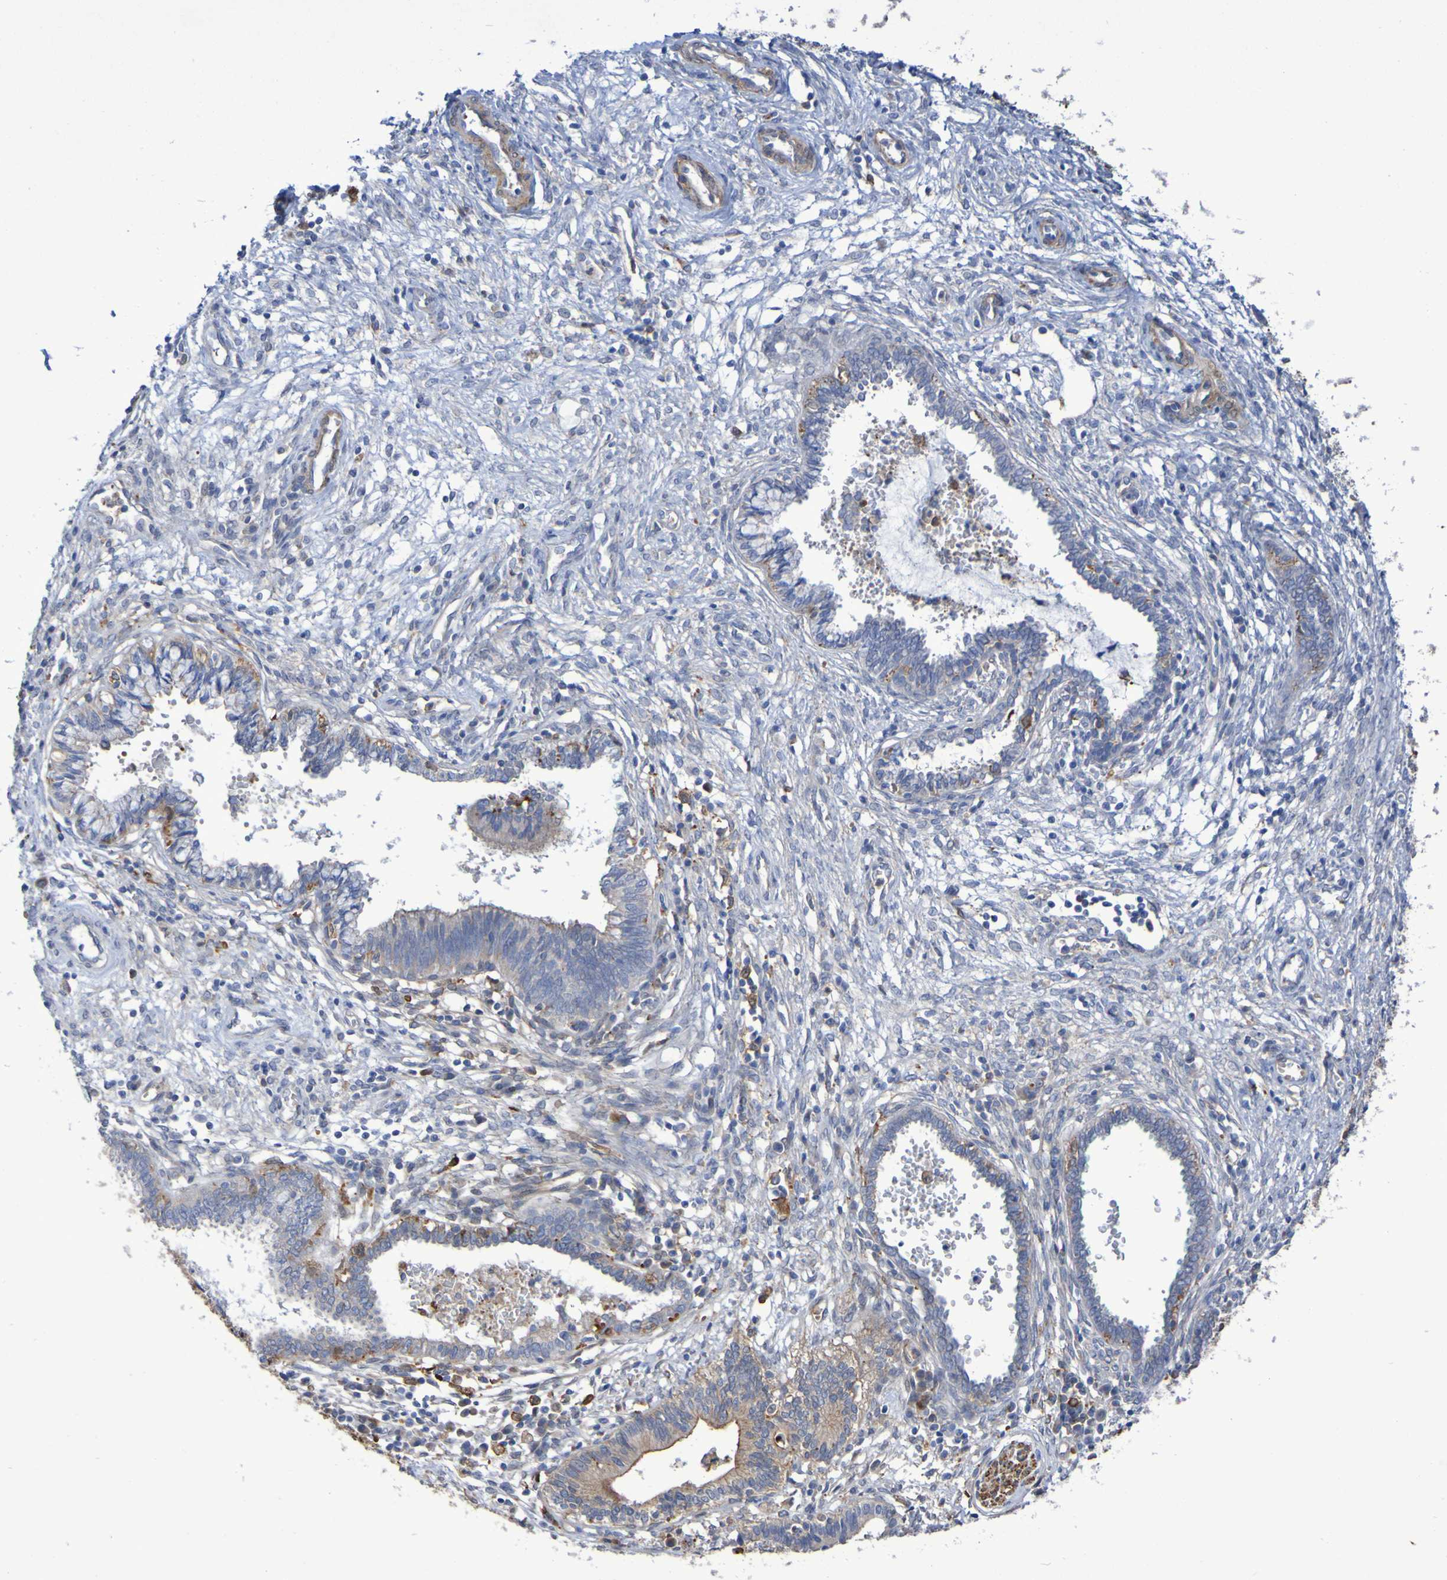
{"staining": {"intensity": "weak", "quantity": "25%-75%", "location": "cytoplasmic/membranous"}, "tissue": "cervical cancer", "cell_type": "Tumor cells", "image_type": "cancer", "snomed": [{"axis": "morphology", "description": "Adenocarcinoma, NOS"}, {"axis": "topography", "description": "Cervix"}], "caption": "Tumor cells demonstrate low levels of weak cytoplasmic/membranous positivity in approximately 25%-75% of cells in cervical cancer.", "gene": "SCRG1", "patient": {"sex": "female", "age": 44}}